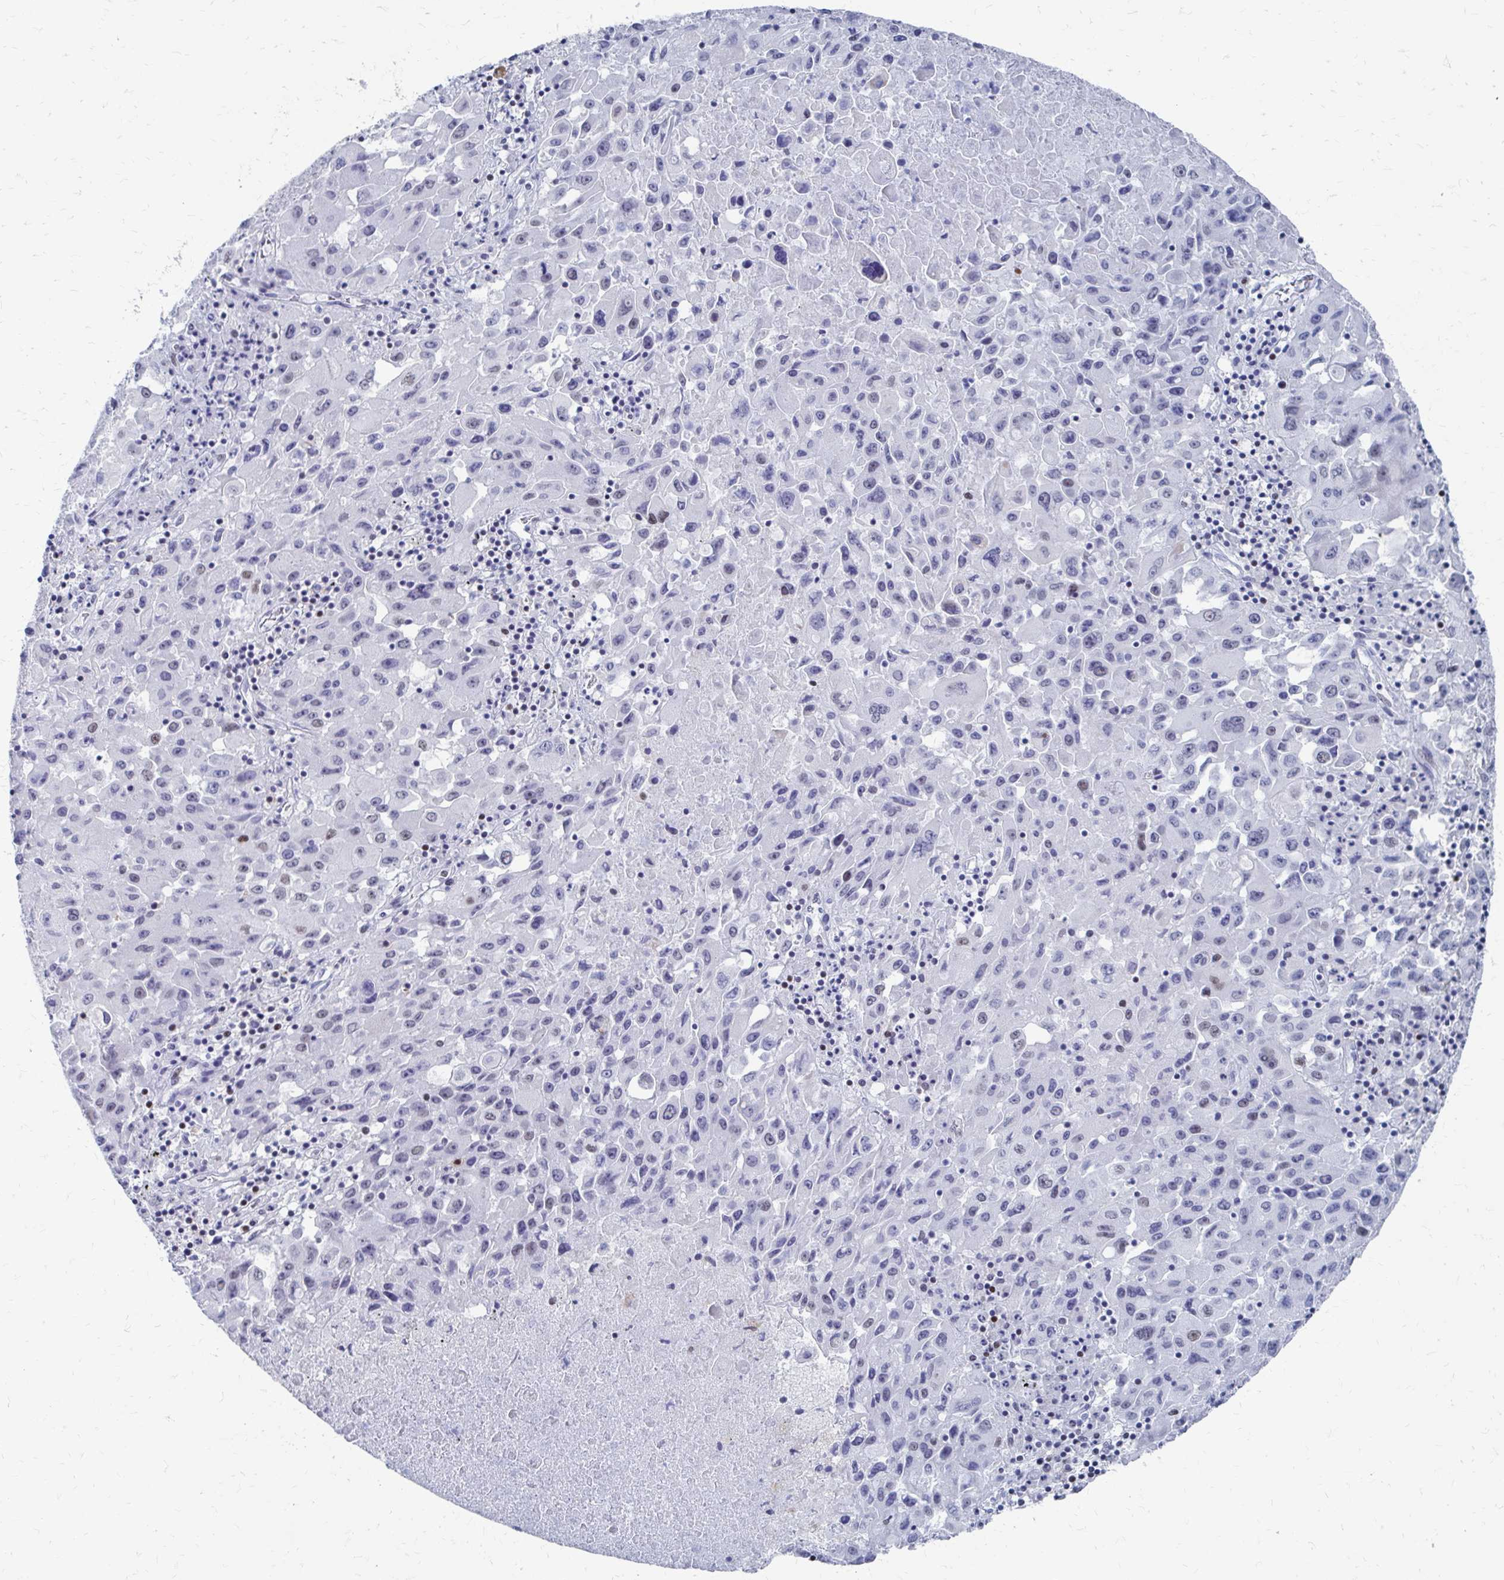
{"staining": {"intensity": "negative", "quantity": "none", "location": "none"}, "tissue": "lung cancer", "cell_type": "Tumor cells", "image_type": "cancer", "snomed": [{"axis": "morphology", "description": "Squamous cell carcinoma, NOS"}, {"axis": "topography", "description": "Lung"}], "caption": "This is a photomicrograph of immunohistochemistry staining of lung squamous cell carcinoma, which shows no positivity in tumor cells.", "gene": "CDIN1", "patient": {"sex": "male", "age": 63}}